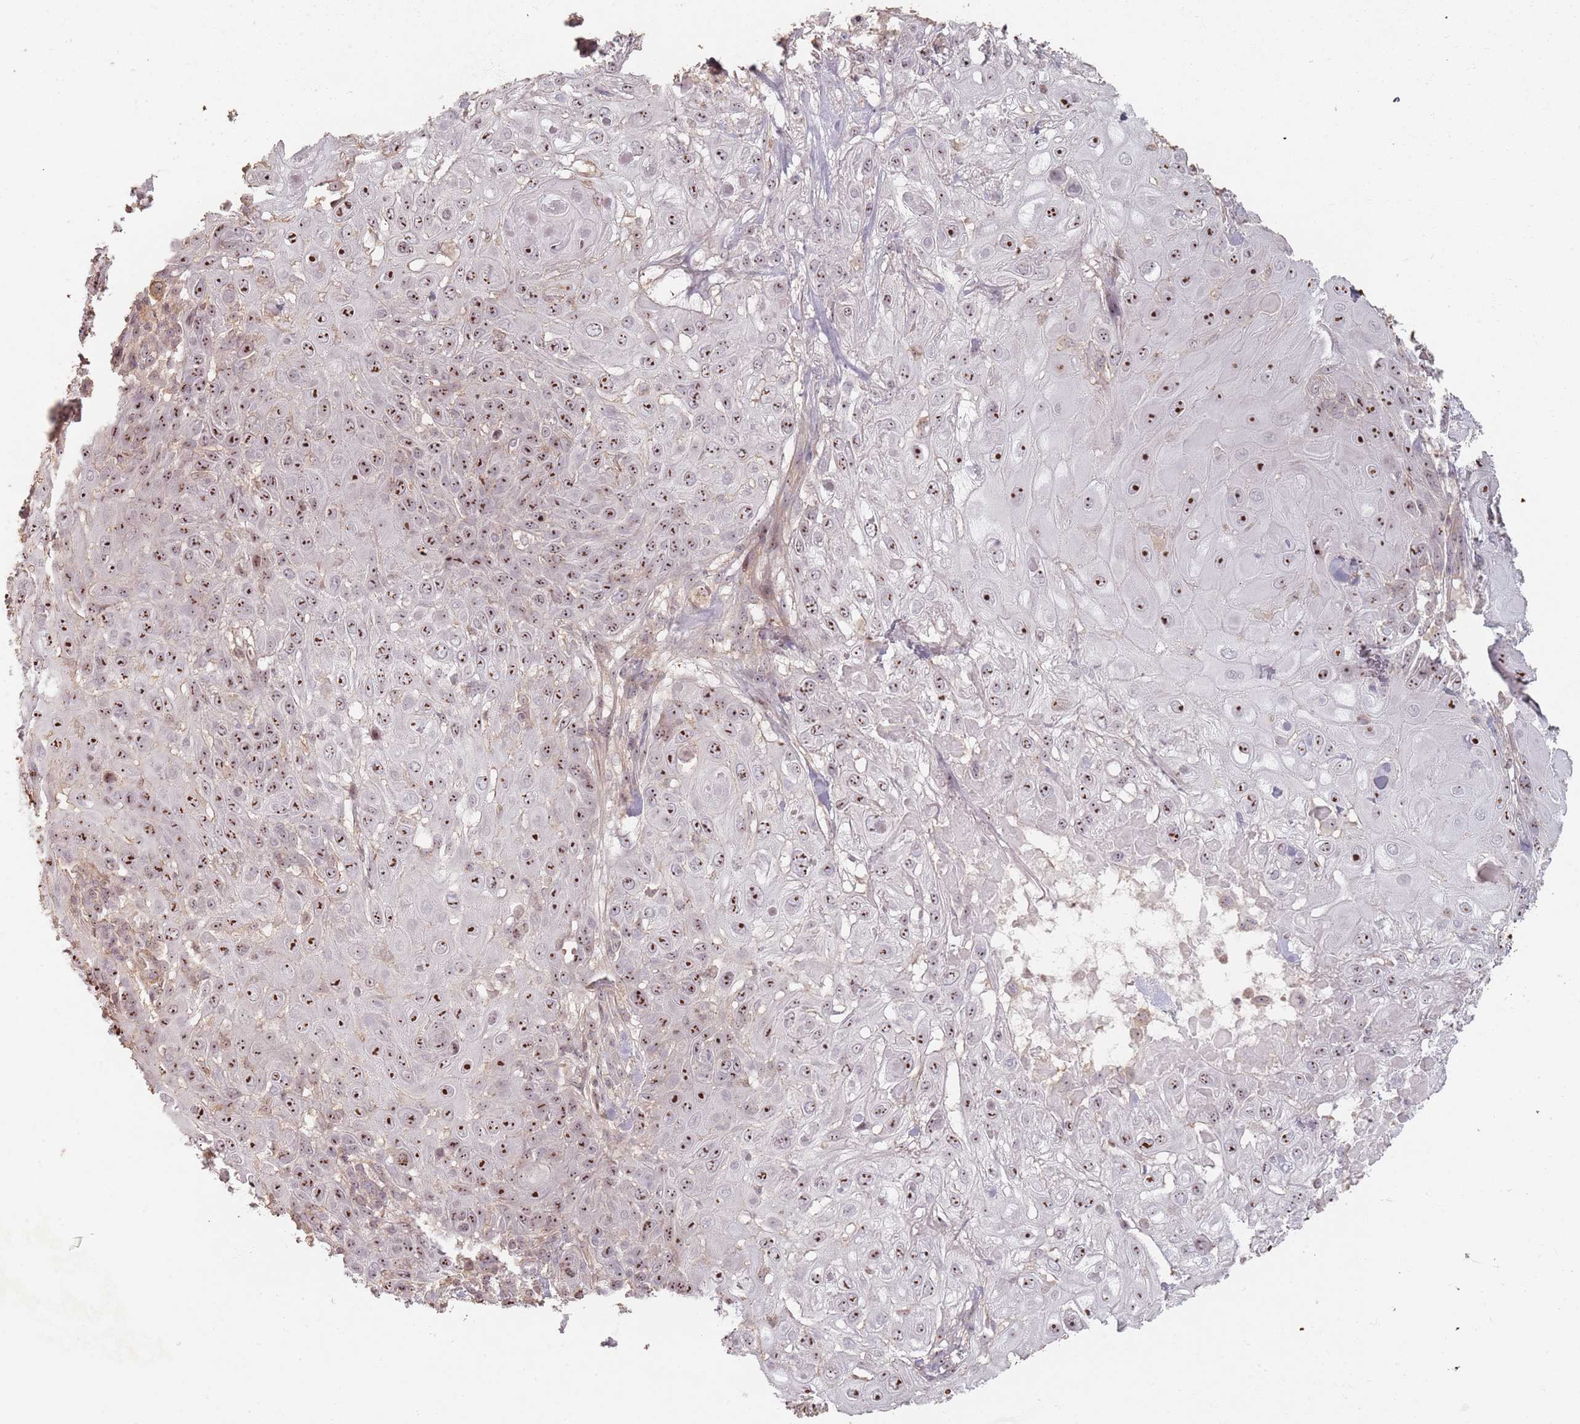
{"staining": {"intensity": "strong", "quantity": ">75%", "location": "nuclear"}, "tissue": "skin cancer", "cell_type": "Tumor cells", "image_type": "cancer", "snomed": [{"axis": "morphology", "description": "Normal tissue, NOS"}, {"axis": "morphology", "description": "Squamous cell carcinoma, NOS"}, {"axis": "topography", "description": "Skin"}, {"axis": "topography", "description": "Cartilage tissue"}], "caption": "Tumor cells display high levels of strong nuclear staining in about >75% of cells in human skin cancer.", "gene": "ADTRP", "patient": {"sex": "female", "age": 79}}